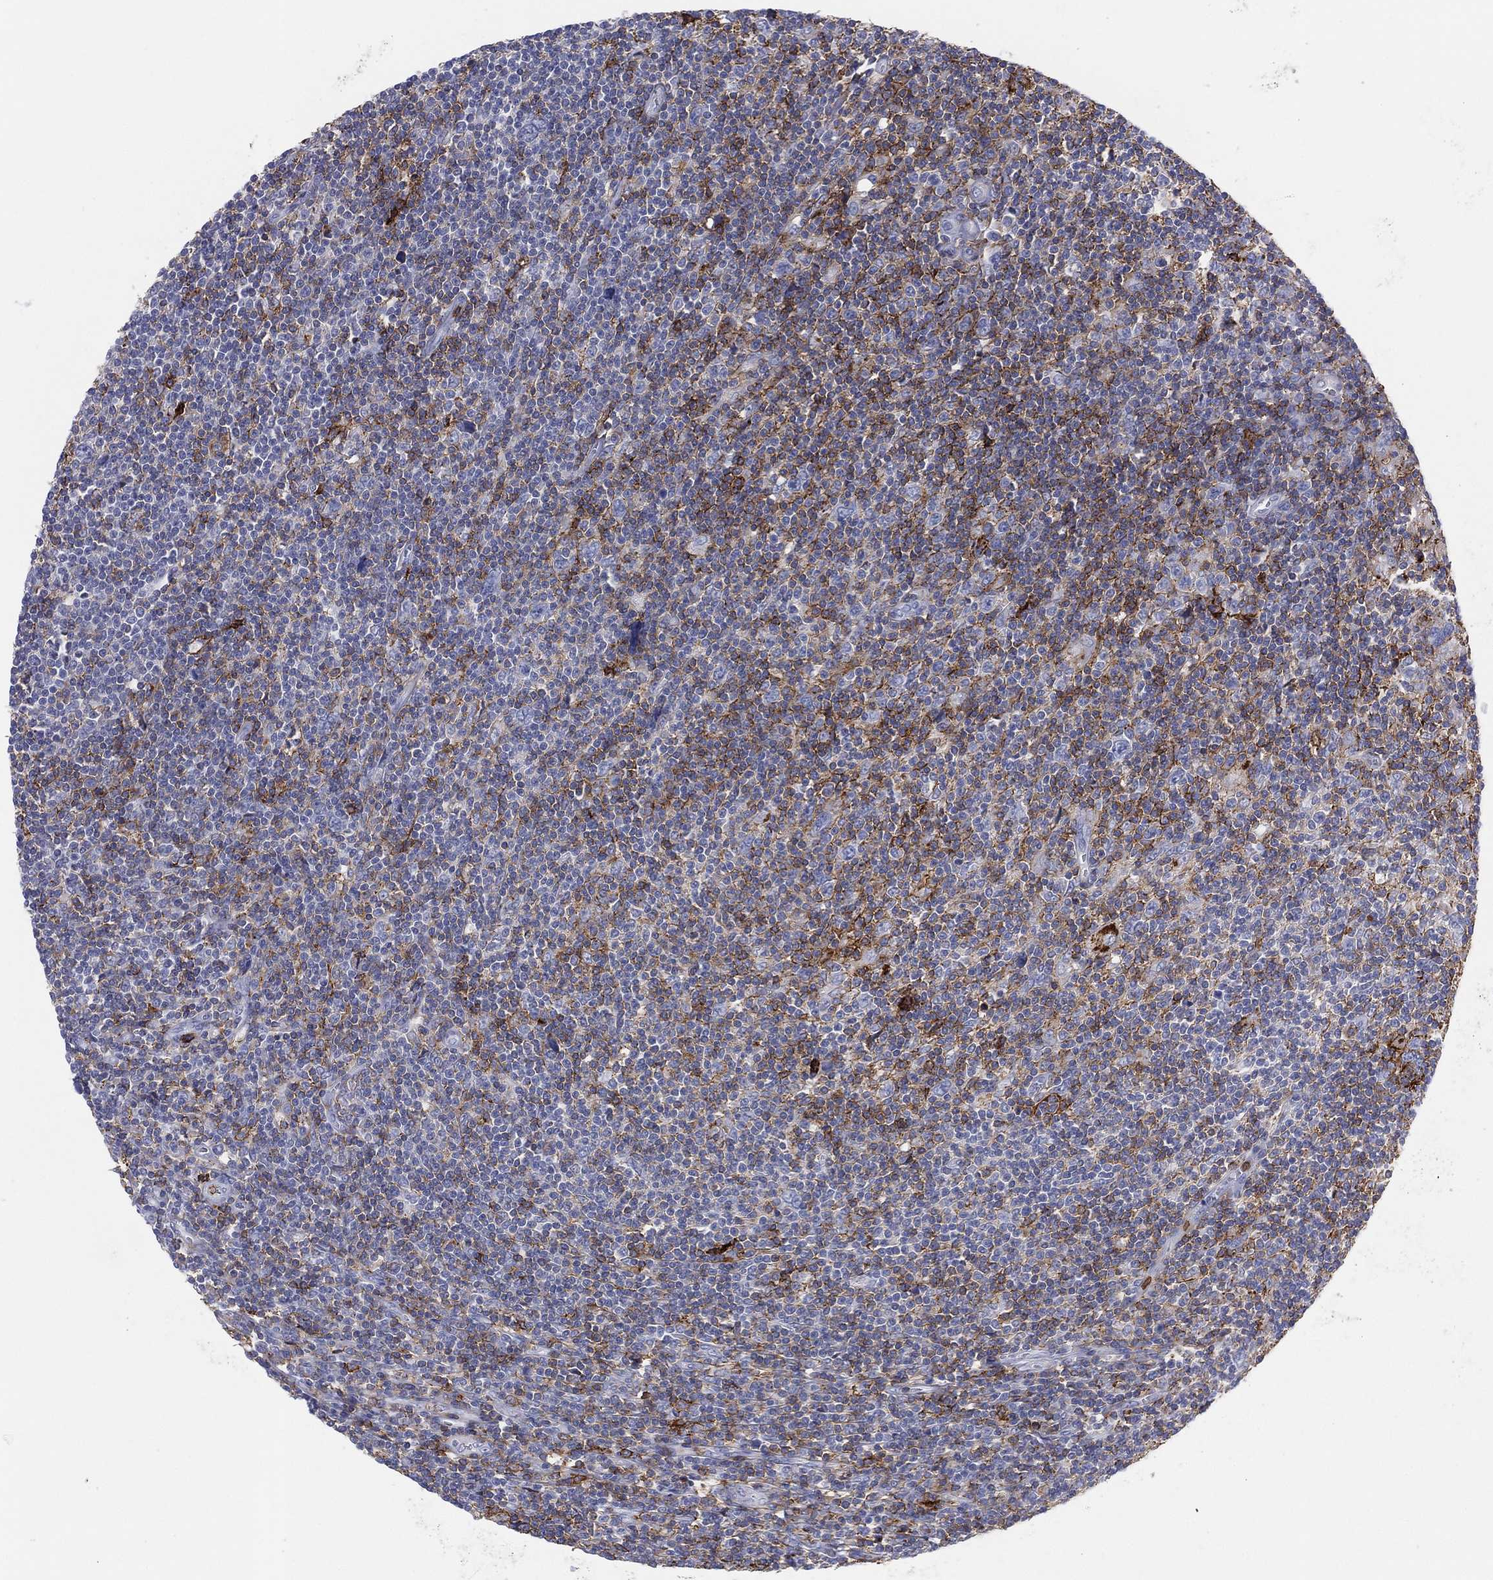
{"staining": {"intensity": "negative", "quantity": "none", "location": "none"}, "tissue": "lymphoma", "cell_type": "Tumor cells", "image_type": "cancer", "snomed": [{"axis": "morphology", "description": "Hodgkin's disease, NOS"}, {"axis": "topography", "description": "Lymph node"}], "caption": "An image of human Hodgkin's disease is negative for staining in tumor cells.", "gene": "SELPLG", "patient": {"sex": "male", "age": 40}}